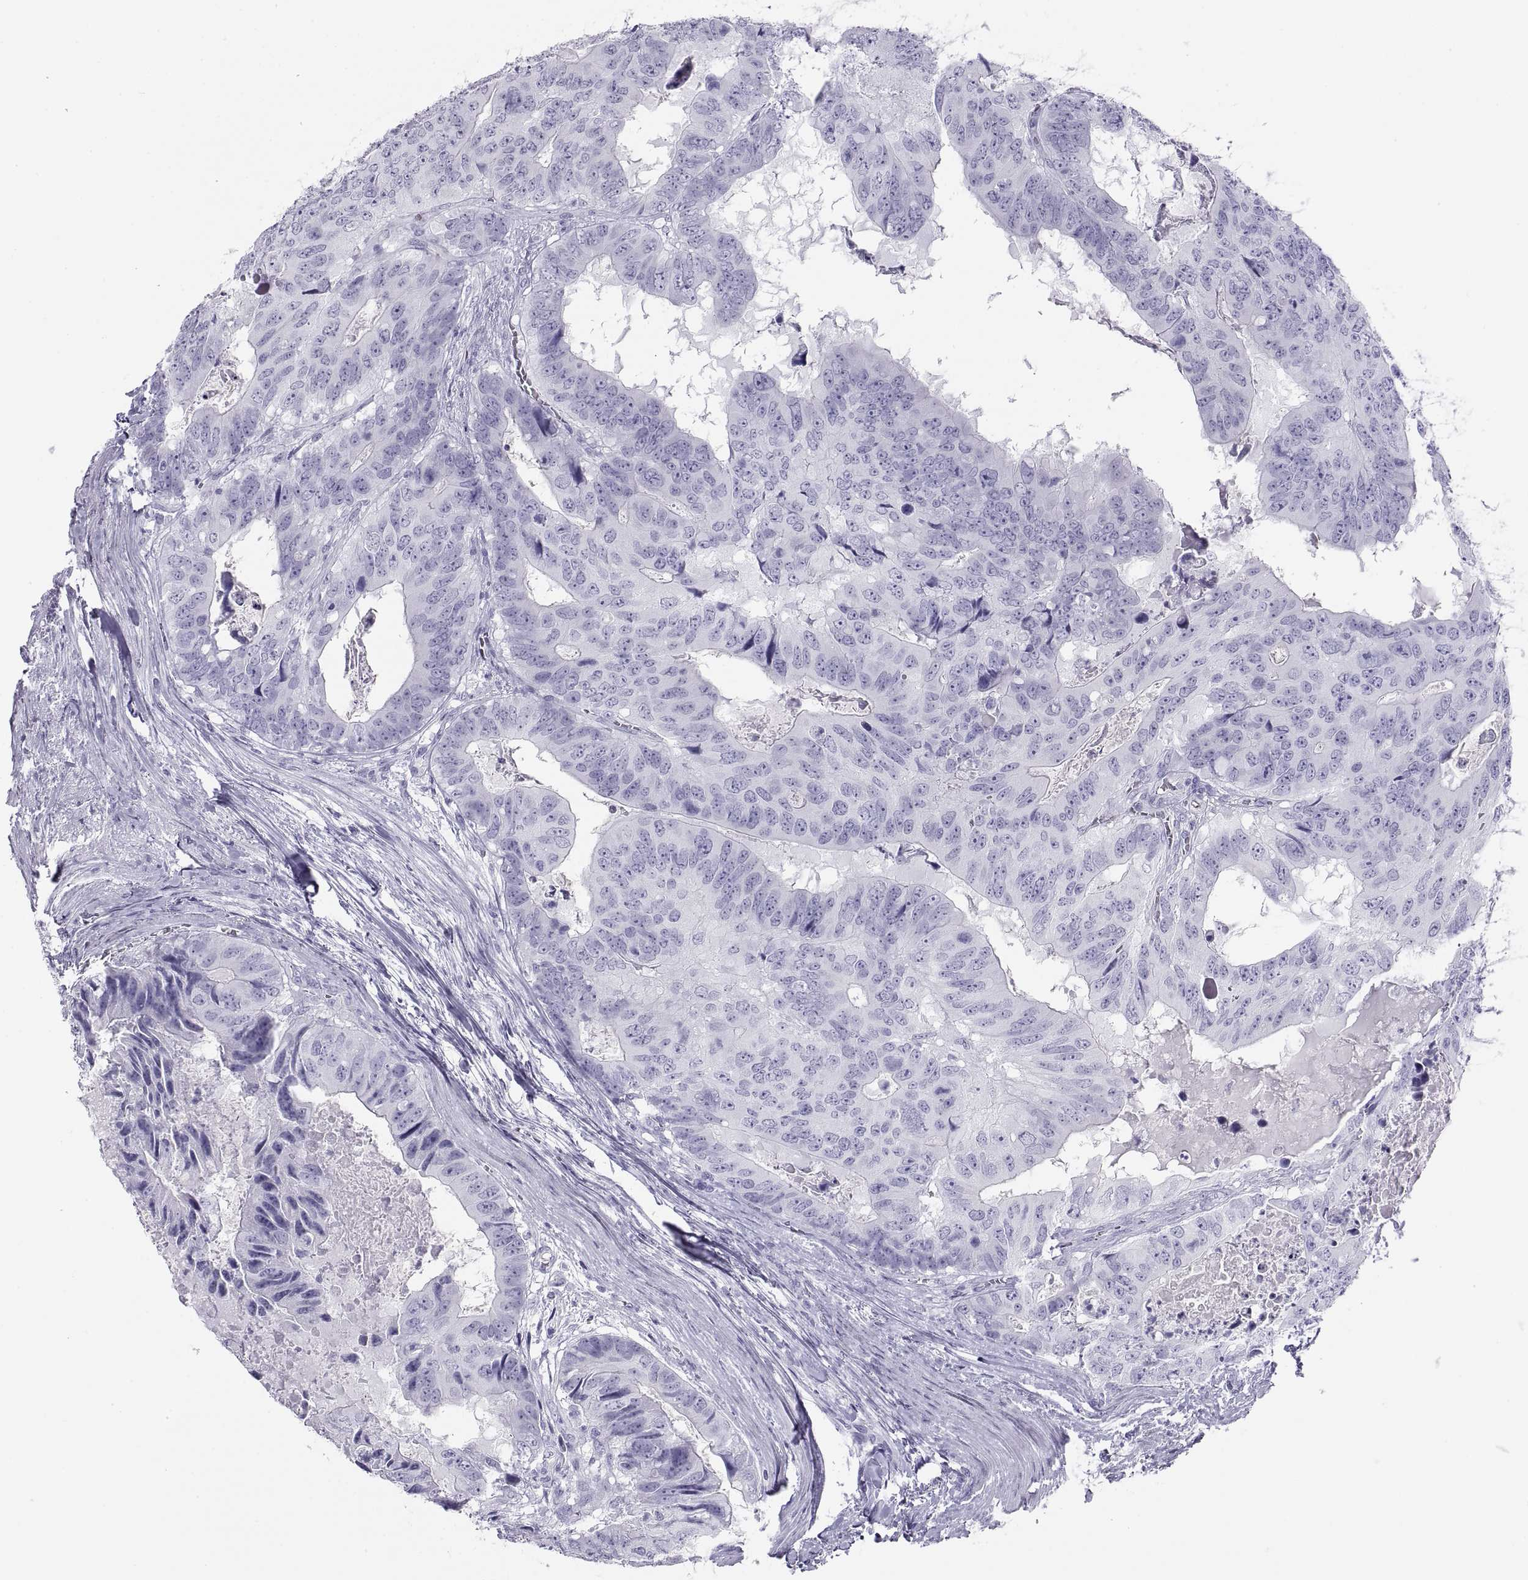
{"staining": {"intensity": "negative", "quantity": "none", "location": "none"}, "tissue": "colorectal cancer", "cell_type": "Tumor cells", "image_type": "cancer", "snomed": [{"axis": "morphology", "description": "Adenocarcinoma, NOS"}, {"axis": "topography", "description": "Colon"}], "caption": "The IHC photomicrograph has no significant expression in tumor cells of colorectal adenocarcinoma tissue.", "gene": "SEMG1", "patient": {"sex": "male", "age": 79}}